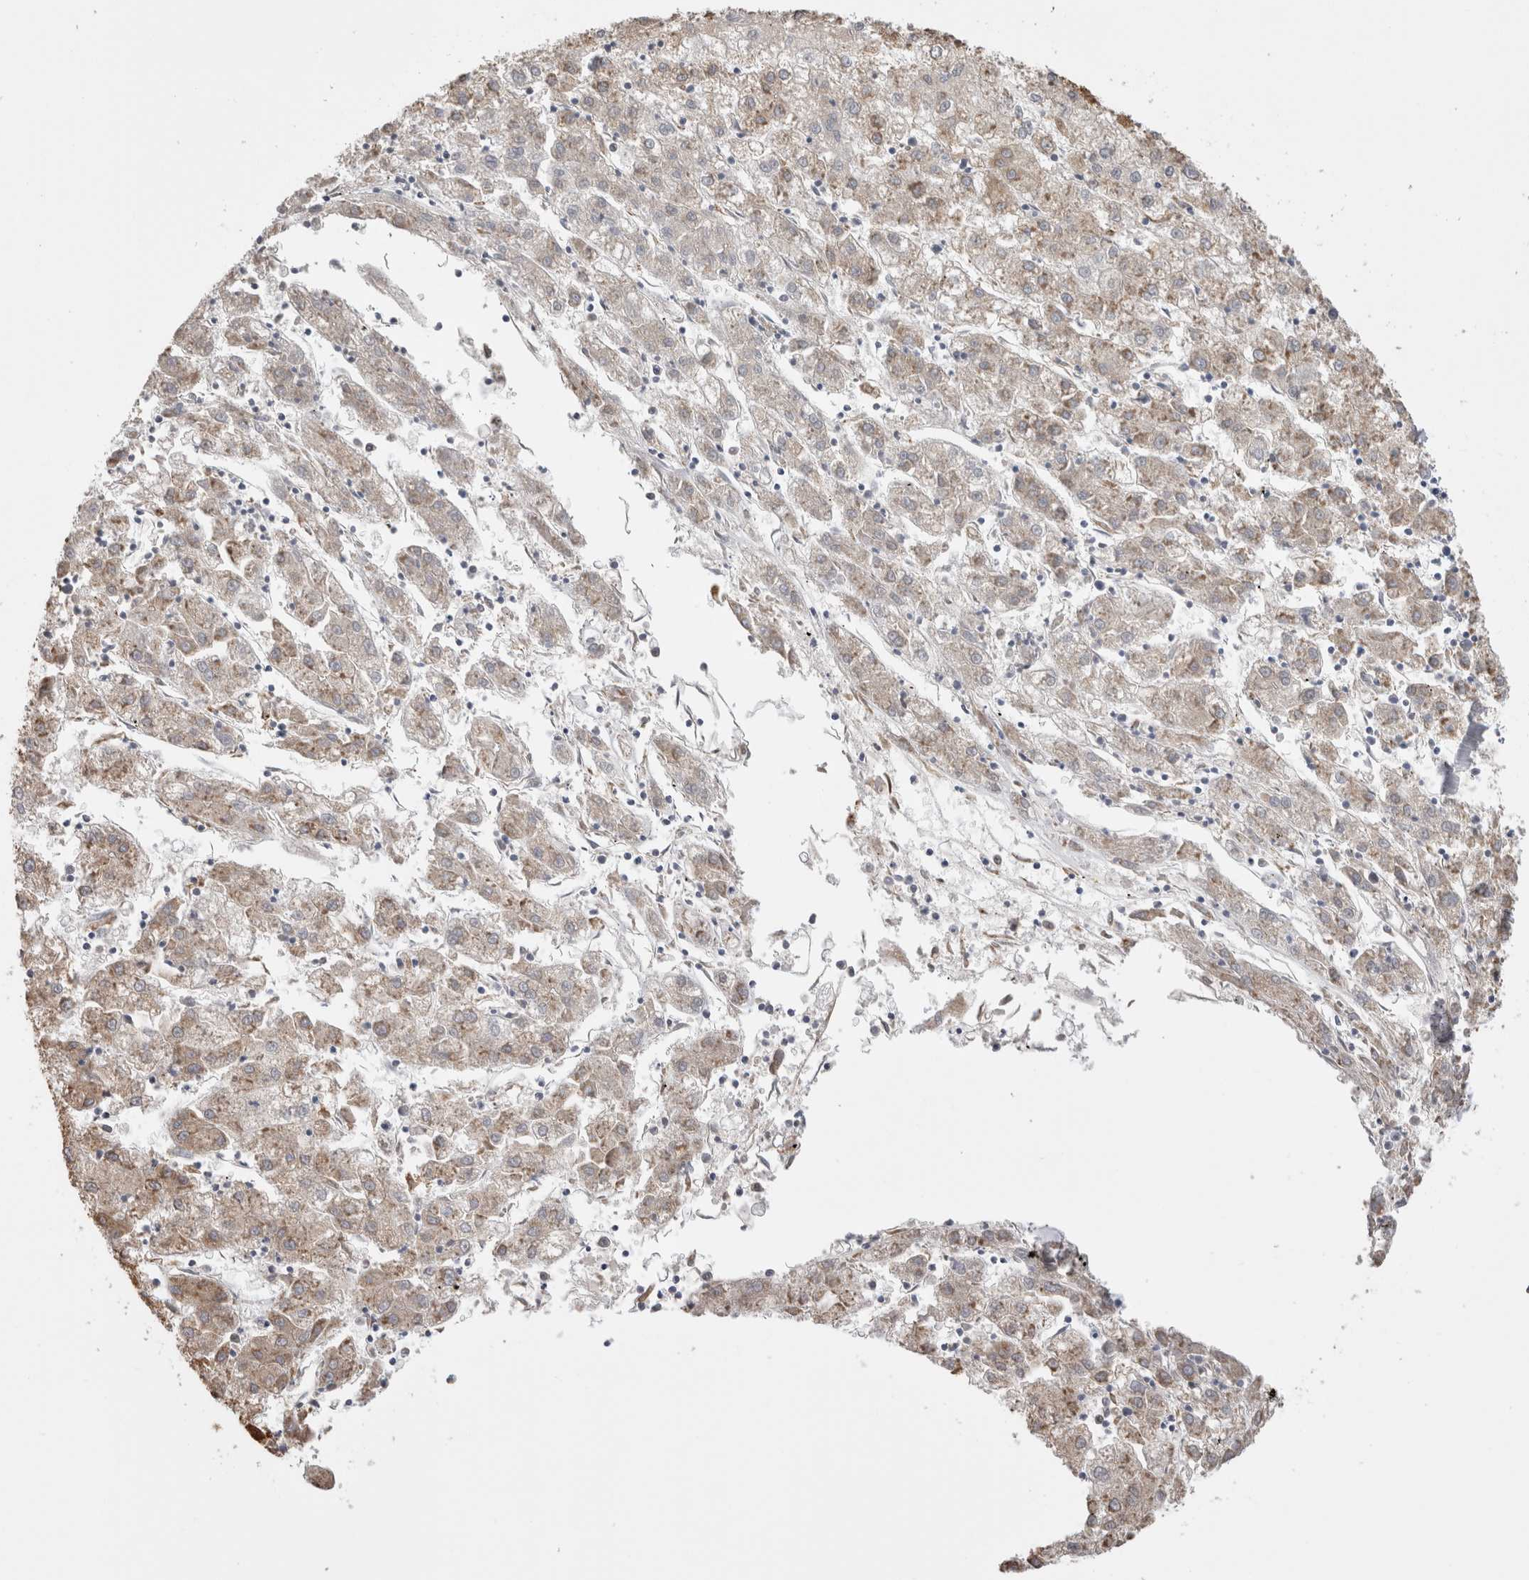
{"staining": {"intensity": "weak", "quantity": ">75%", "location": "cytoplasmic/membranous"}, "tissue": "liver cancer", "cell_type": "Tumor cells", "image_type": "cancer", "snomed": [{"axis": "morphology", "description": "Carcinoma, Hepatocellular, NOS"}, {"axis": "topography", "description": "Liver"}], "caption": "The micrograph shows staining of liver cancer, revealing weak cytoplasmic/membranous protein expression (brown color) within tumor cells.", "gene": "LRPAP1", "patient": {"sex": "male", "age": 72}}